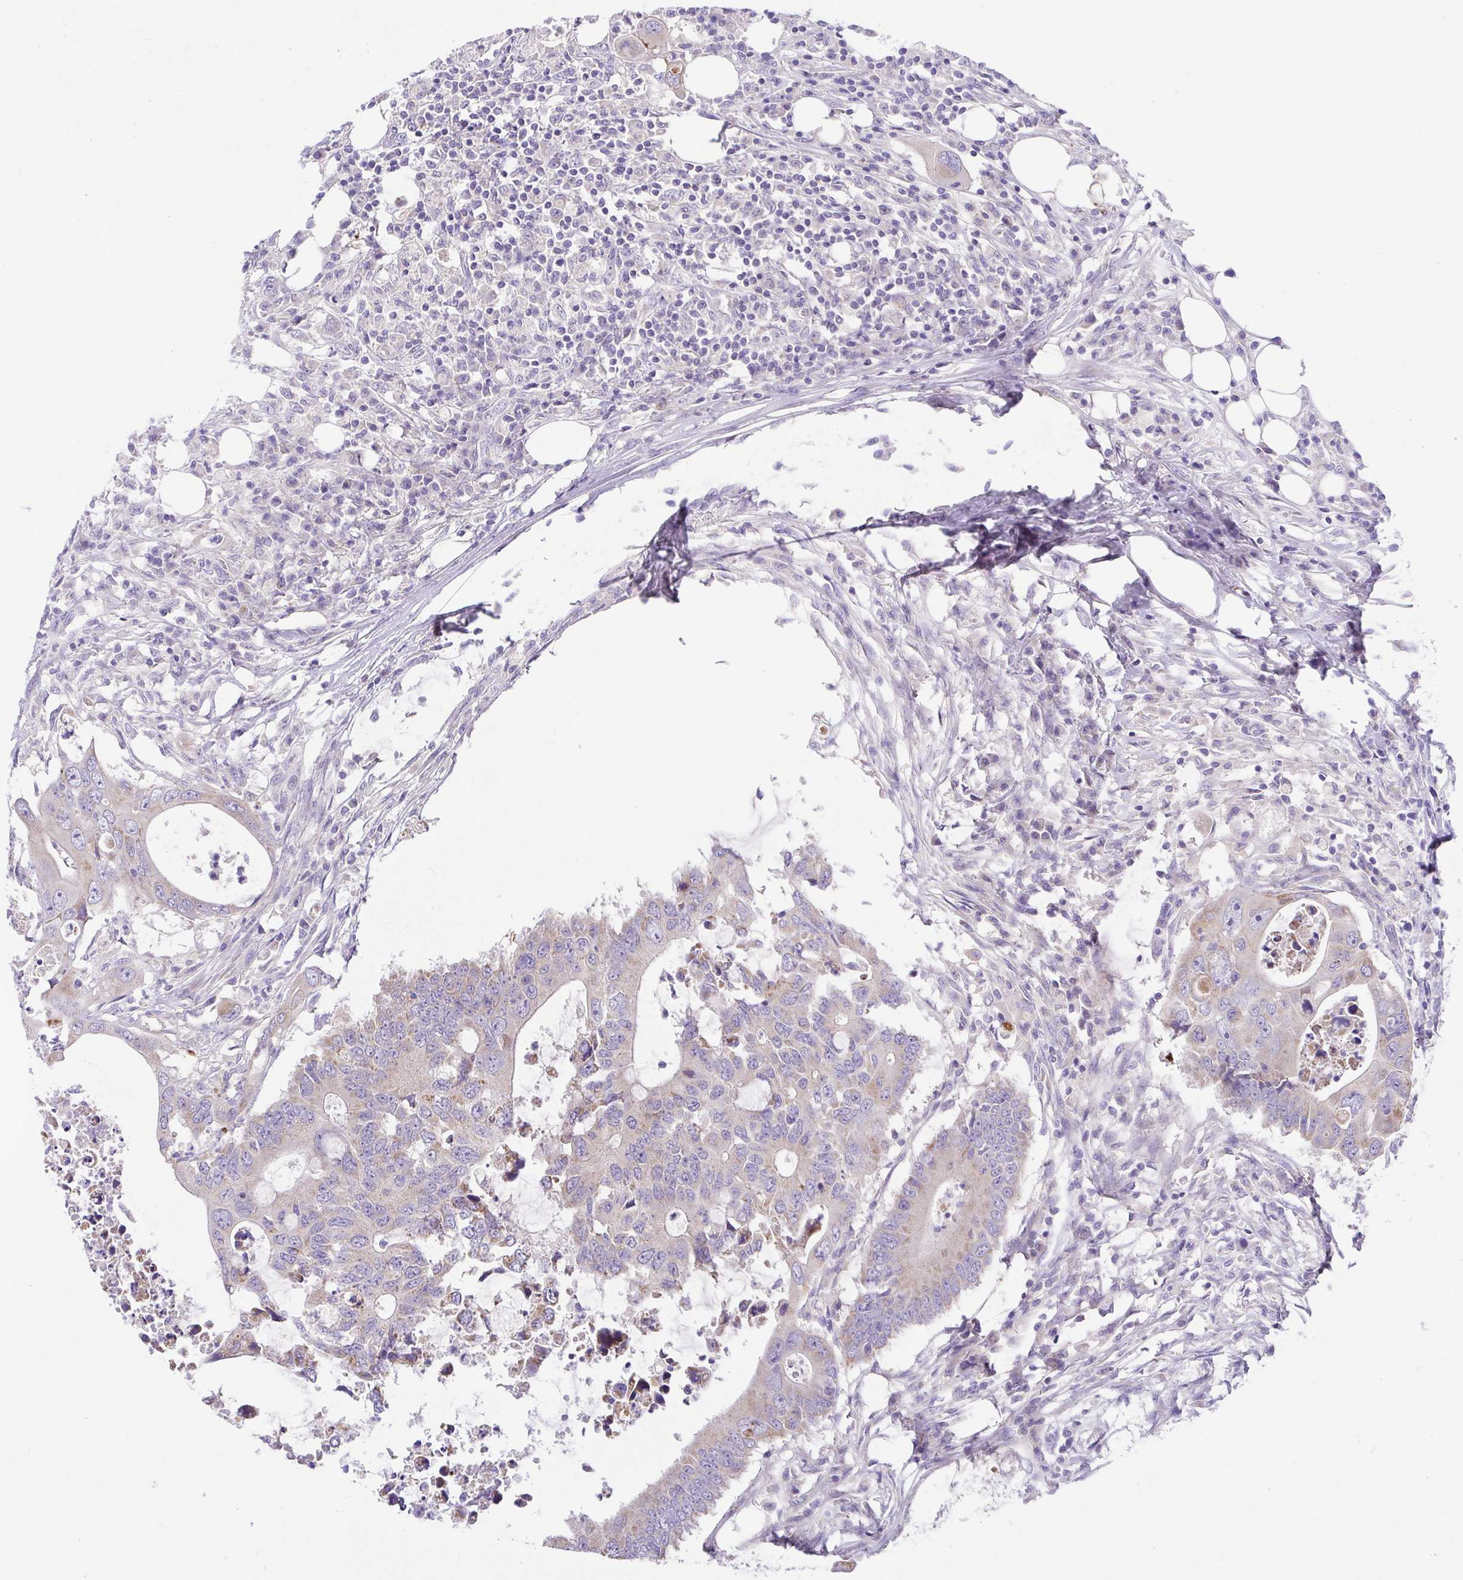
{"staining": {"intensity": "weak", "quantity": "<25%", "location": "cytoplasmic/membranous"}, "tissue": "colorectal cancer", "cell_type": "Tumor cells", "image_type": "cancer", "snomed": [{"axis": "morphology", "description": "Adenocarcinoma, NOS"}, {"axis": "topography", "description": "Colon"}], "caption": "Immunohistochemical staining of human adenocarcinoma (colorectal) shows no significant positivity in tumor cells.", "gene": "SLC13A1", "patient": {"sex": "male", "age": 71}}